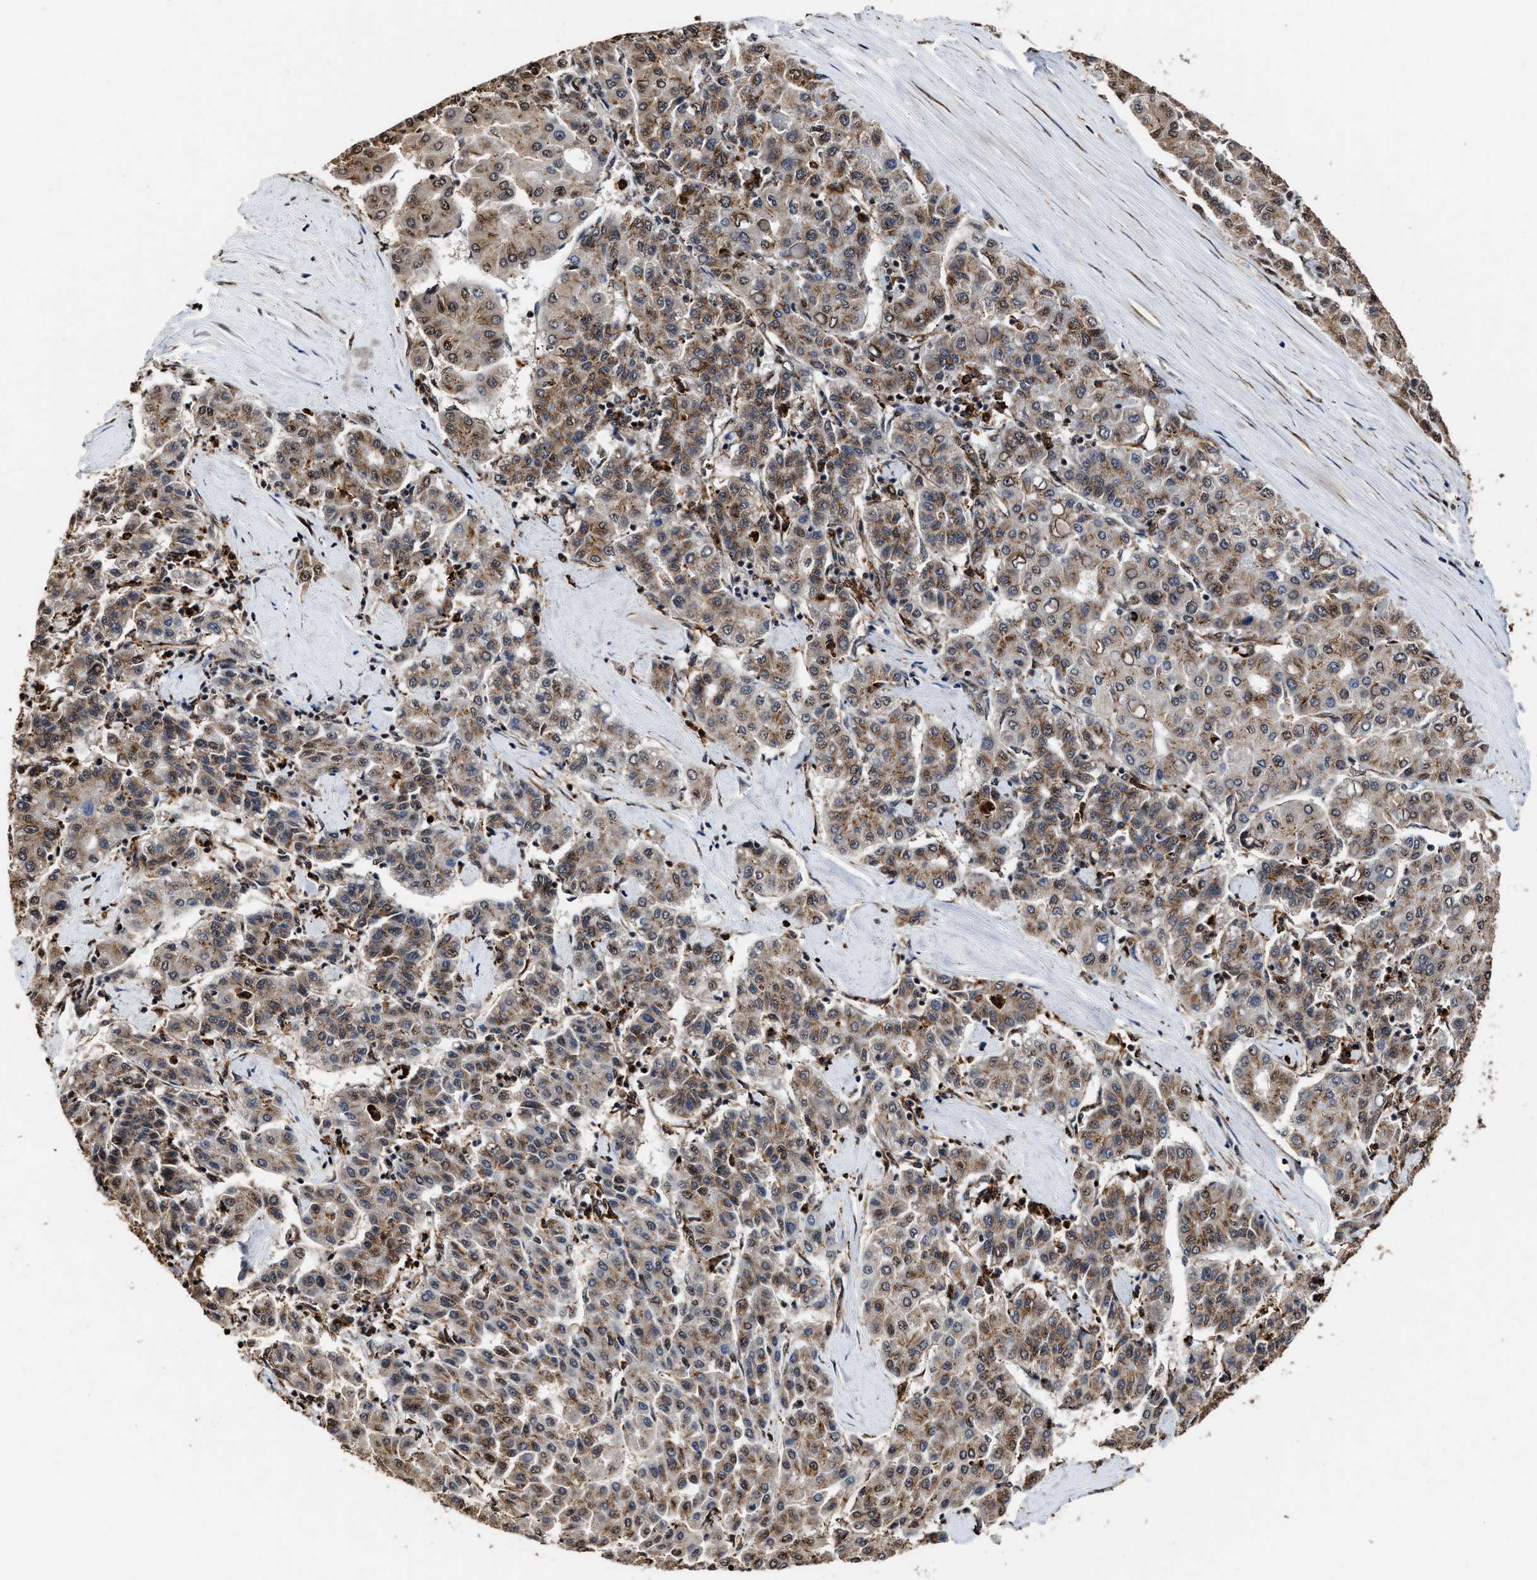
{"staining": {"intensity": "moderate", "quantity": ">75%", "location": "cytoplasmic/membranous"}, "tissue": "liver cancer", "cell_type": "Tumor cells", "image_type": "cancer", "snomed": [{"axis": "morphology", "description": "Carcinoma, Hepatocellular, NOS"}, {"axis": "topography", "description": "Liver"}], "caption": "IHC of human liver cancer (hepatocellular carcinoma) demonstrates medium levels of moderate cytoplasmic/membranous staining in approximately >75% of tumor cells. The staining was performed using DAB (3,3'-diaminobenzidine) to visualize the protein expression in brown, while the nuclei were stained in blue with hematoxylin (Magnification: 20x).", "gene": "SEPTIN2", "patient": {"sex": "male", "age": 65}}